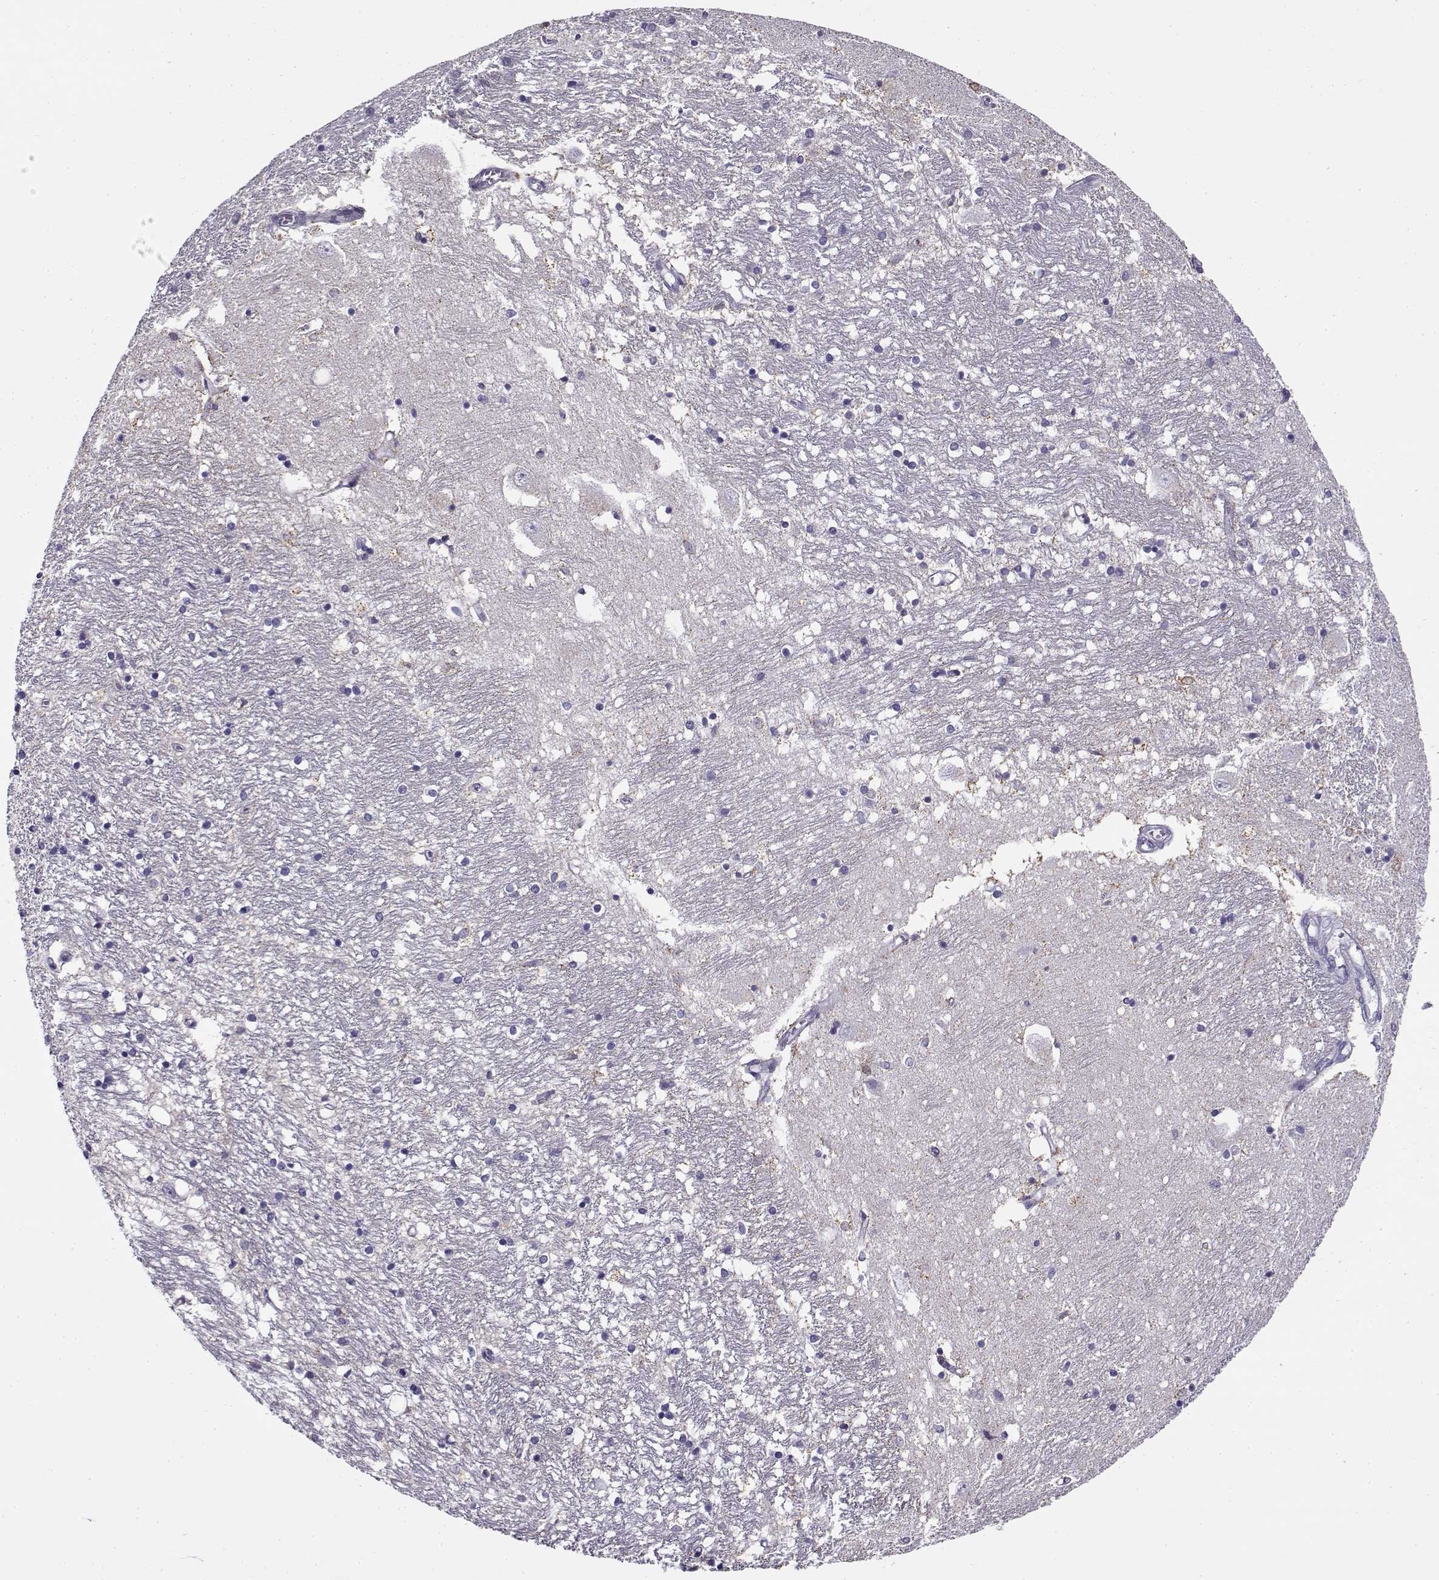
{"staining": {"intensity": "negative", "quantity": "none", "location": "none"}, "tissue": "caudate", "cell_type": "Glial cells", "image_type": "normal", "snomed": [{"axis": "morphology", "description": "Normal tissue, NOS"}, {"axis": "topography", "description": "Lateral ventricle wall"}], "caption": "Caudate stained for a protein using IHC shows no staining glial cells.", "gene": "FEZF1", "patient": {"sex": "female", "age": 71}}